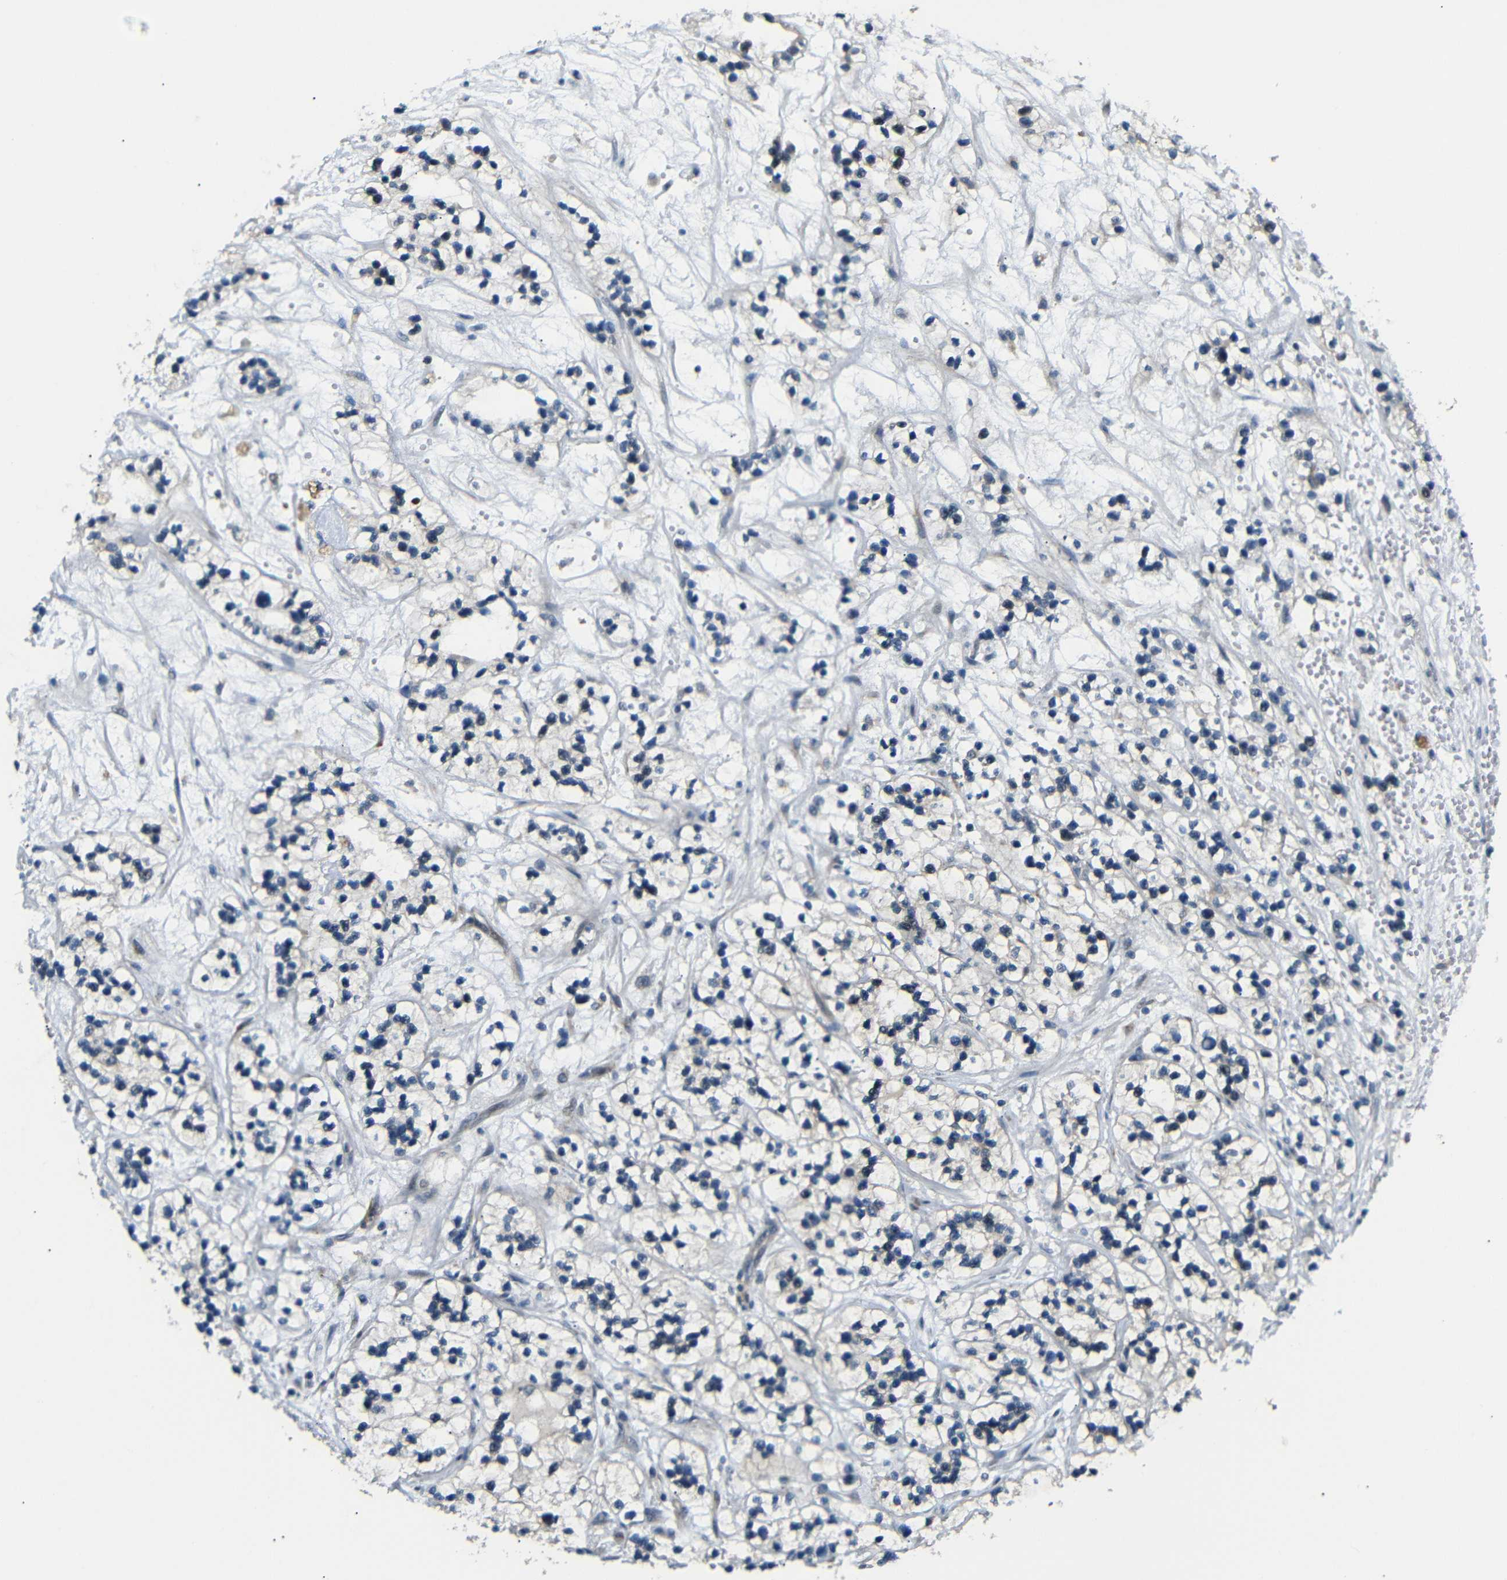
{"staining": {"intensity": "negative", "quantity": "none", "location": "none"}, "tissue": "renal cancer", "cell_type": "Tumor cells", "image_type": "cancer", "snomed": [{"axis": "morphology", "description": "Adenocarcinoma, NOS"}, {"axis": "topography", "description": "Kidney"}], "caption": "Immunohistochemical staining of human adenocarcinoma (renal) demonstrates no significant staining in tumor cells.", "gene": "SYDE1", "patient": {"sex": "female", "age": 57}}